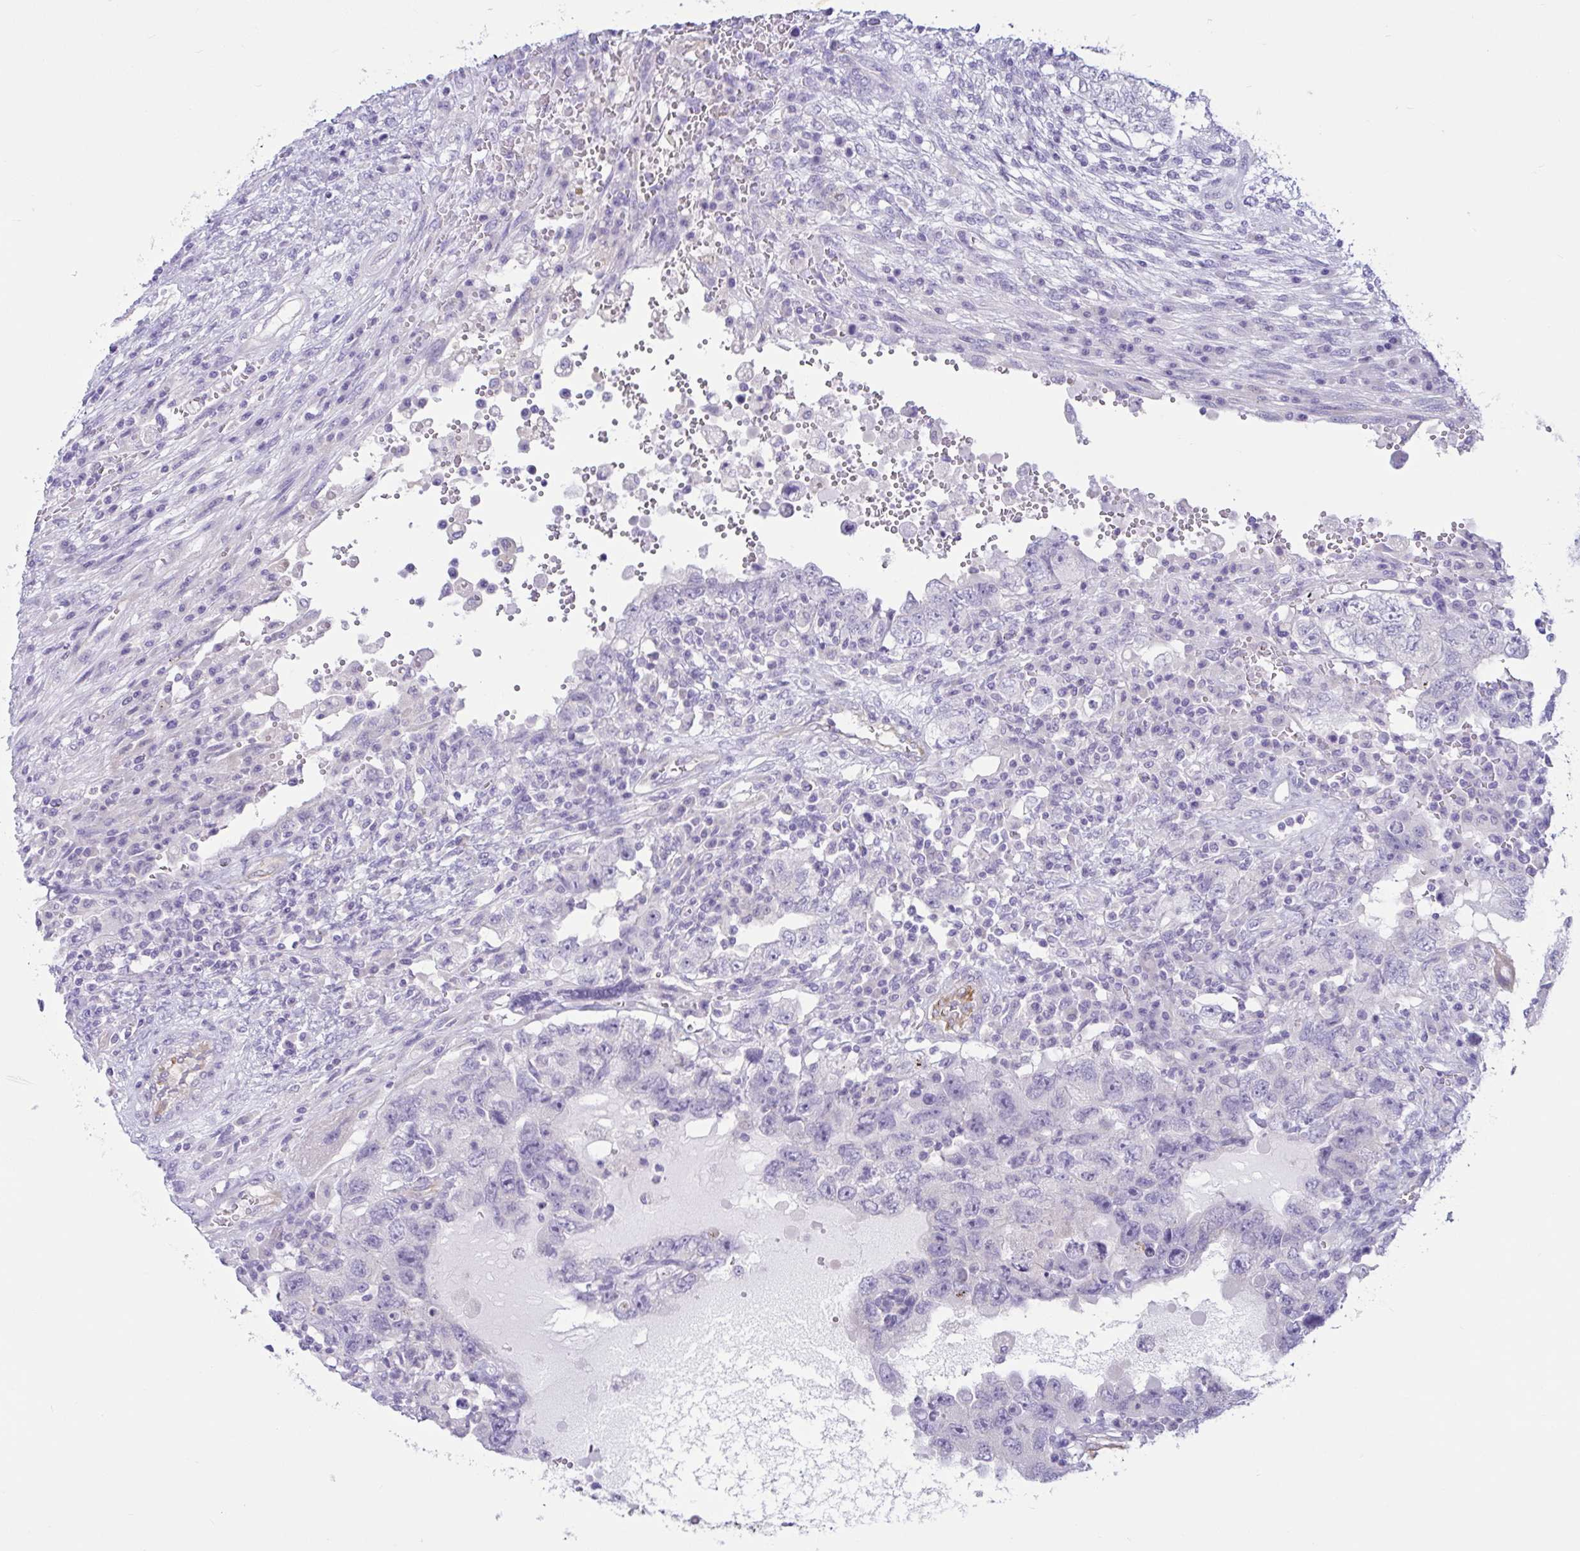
{"staining": {"intensity": "negative", "quantity": "none", "location": "none"}, "tissue": "testis cancer", "cell_type": "Tumor cells", "image_type": "cancer", "snomed": [{"axis": "morphology", "description": "Carcinoma, Embryonal, NOS"}, {"axis": "topography", "description": "Testis"}], "caption": "Testis embryonal carcinoma stained for a protein using immunohistochemistry (IHC) demonstrates no staining tumor cells.", "gene": "TNNI2", "patient": {"sex": "male", "age": 26}}